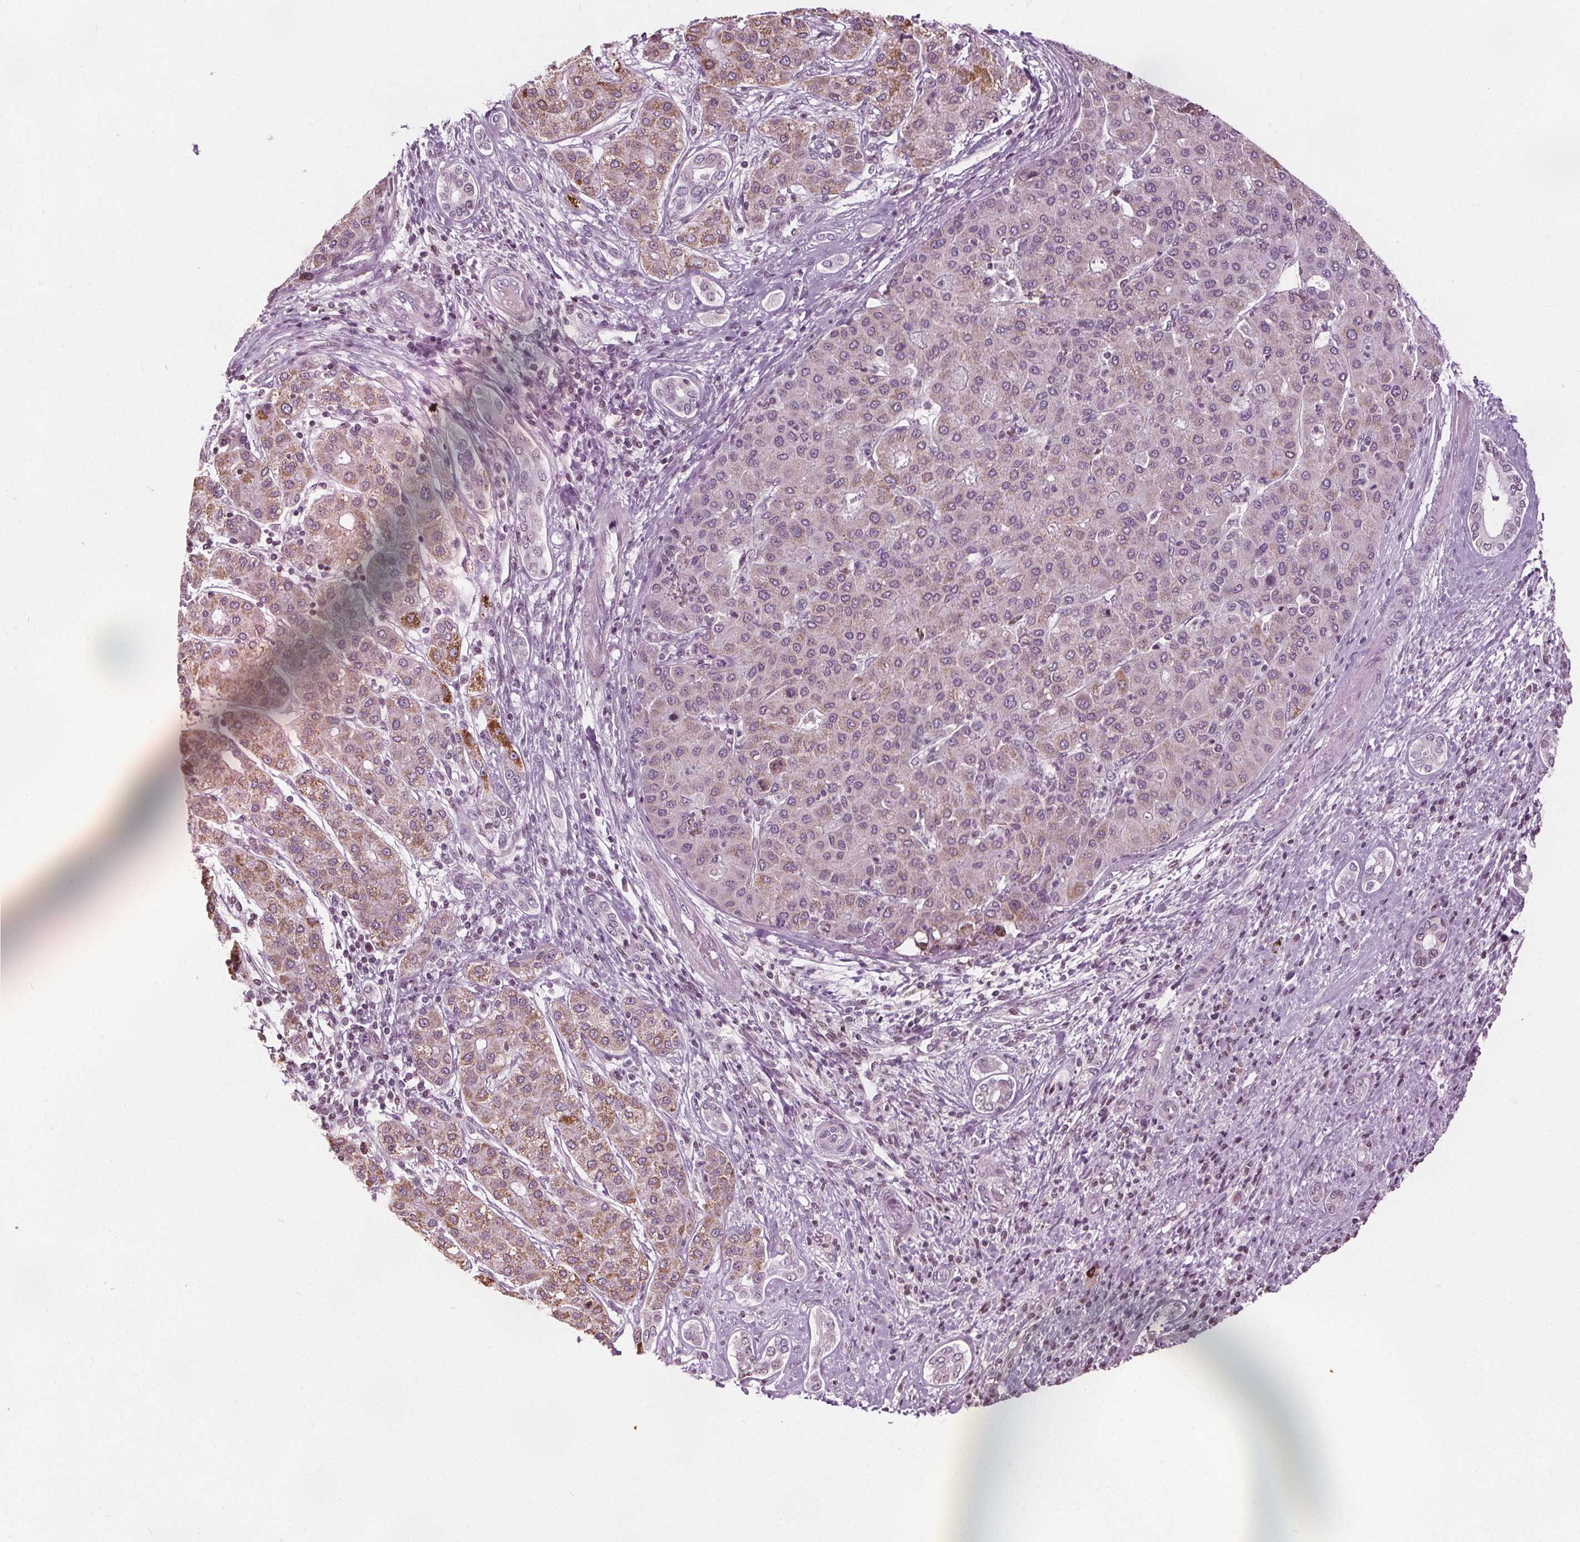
{"staining": {"intensity": "moderate", "quantity": "25%-75%", "location": "cytoplasmic/membranous"}, "tissue": "liver cancer", "cell_type": "Tumor cells", "image_type": "cancer", "snomed": [{"axis": "morphology", "description": "Carcinoma, Hepatocellular, NOS"}, {"axis": "topography", "description": "Liver"}], "caption": "High-power microscopy captured an IHC photomicrograph of liver hepatocellular carcinoma, revealing moderate cytoplasmic/membranous staining in approximately 25%-75% of tumor cells.", "gene": "LFNG", "patient": {"sex": "male", "age": 65}}